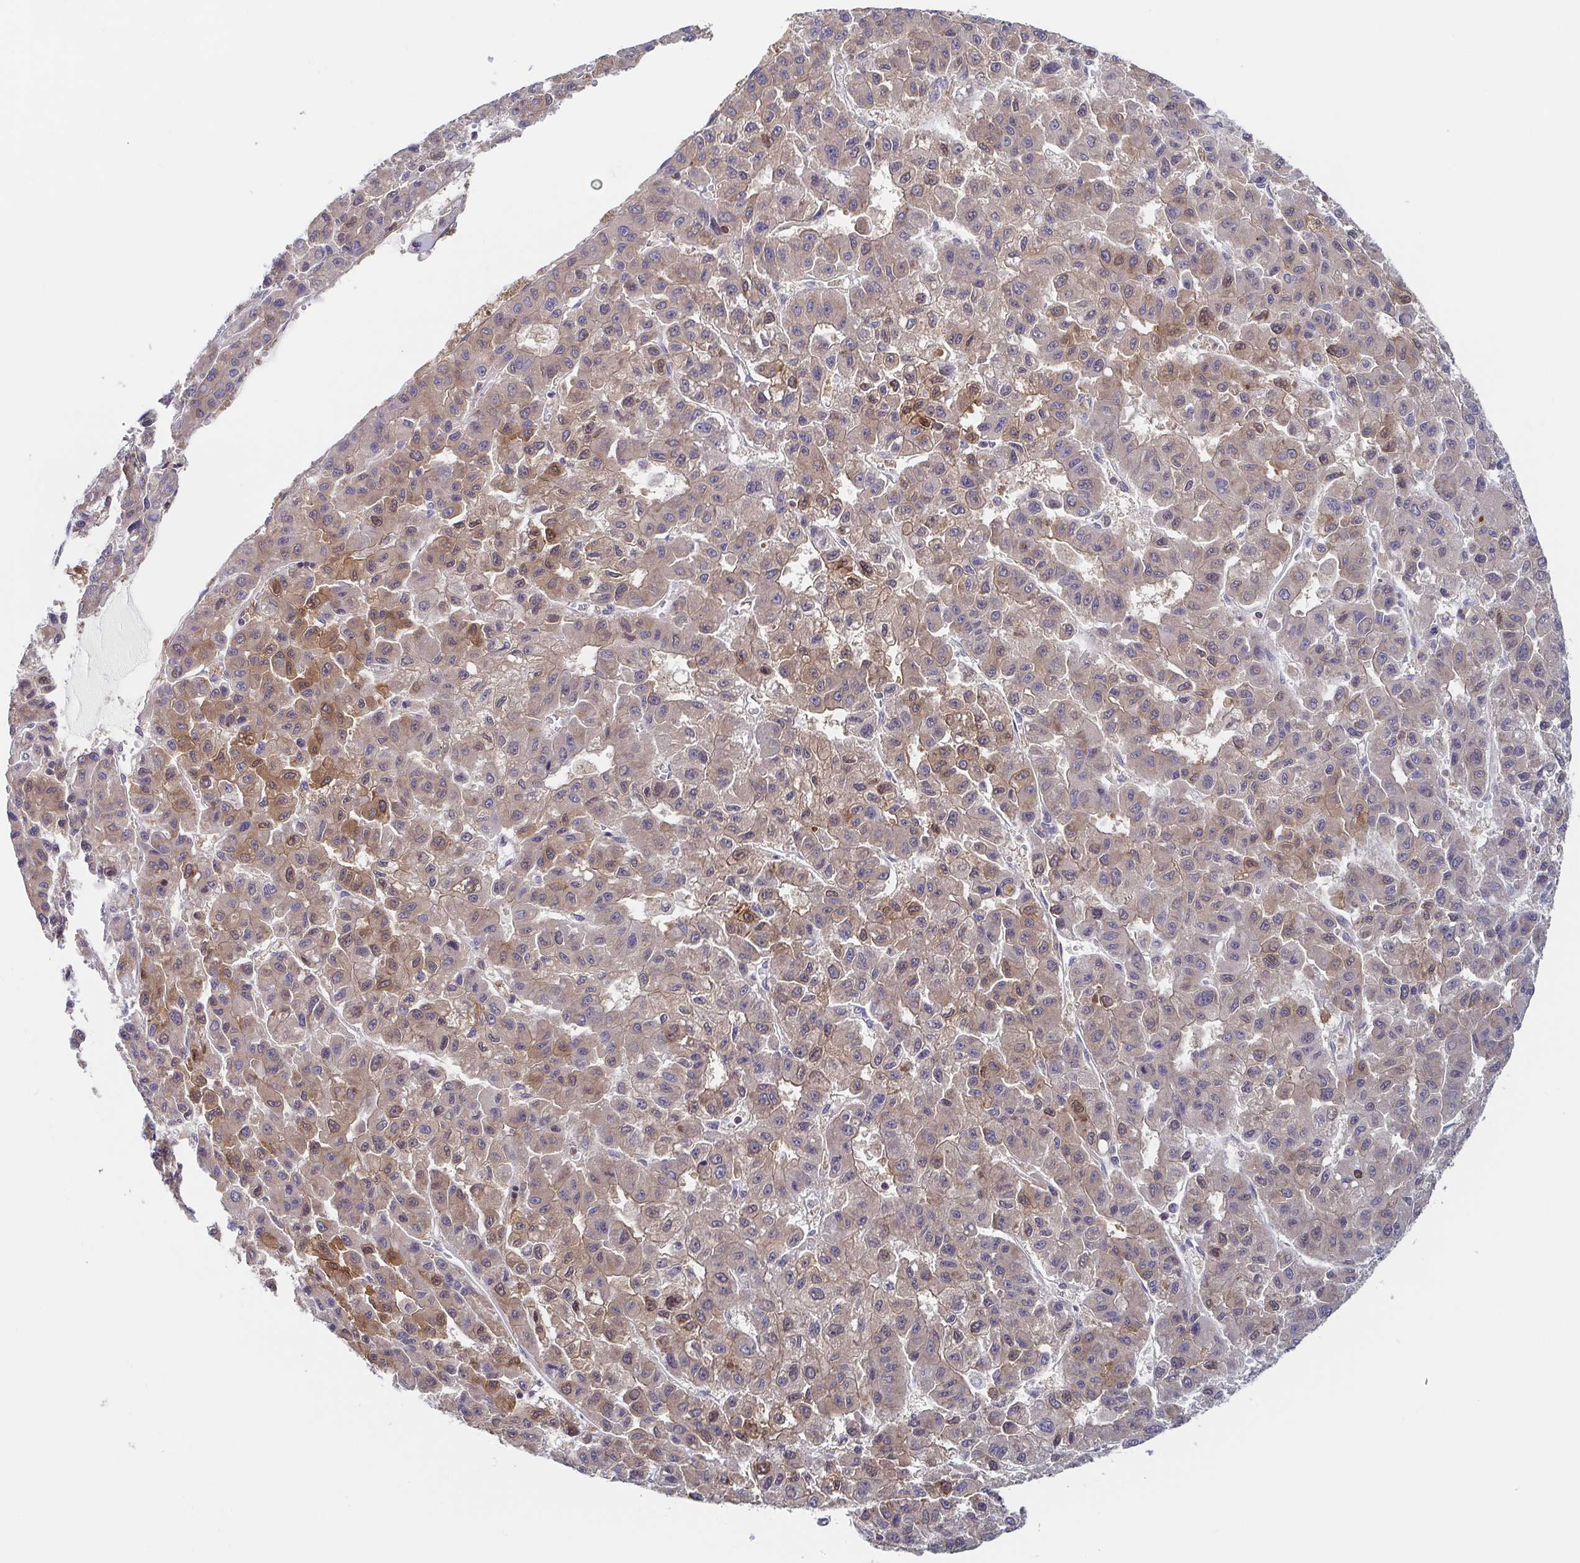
{"staining": {"intensity": "weak", "quantity": "25%-75%", "location": "cytoplasmic/membranous,nuclear"}, "tissue": "liver cancer", "cell_type": "Tumor cells", "image_type": "cancer", "snomed": [{"axis": "morphology", "description": "Carcinoma, Hepatocellular, NOS"}, {"axis": "topography", "description": "Liver"}], "caption": "This is a micrograph of immunohistochemistry staining of liver cancer, which shows weak positivity in the cytoplasmic/membranous and nuclear of tumor cells.", "gene": "TUFT1", "patient": {"sex": "male", "age": 70}}